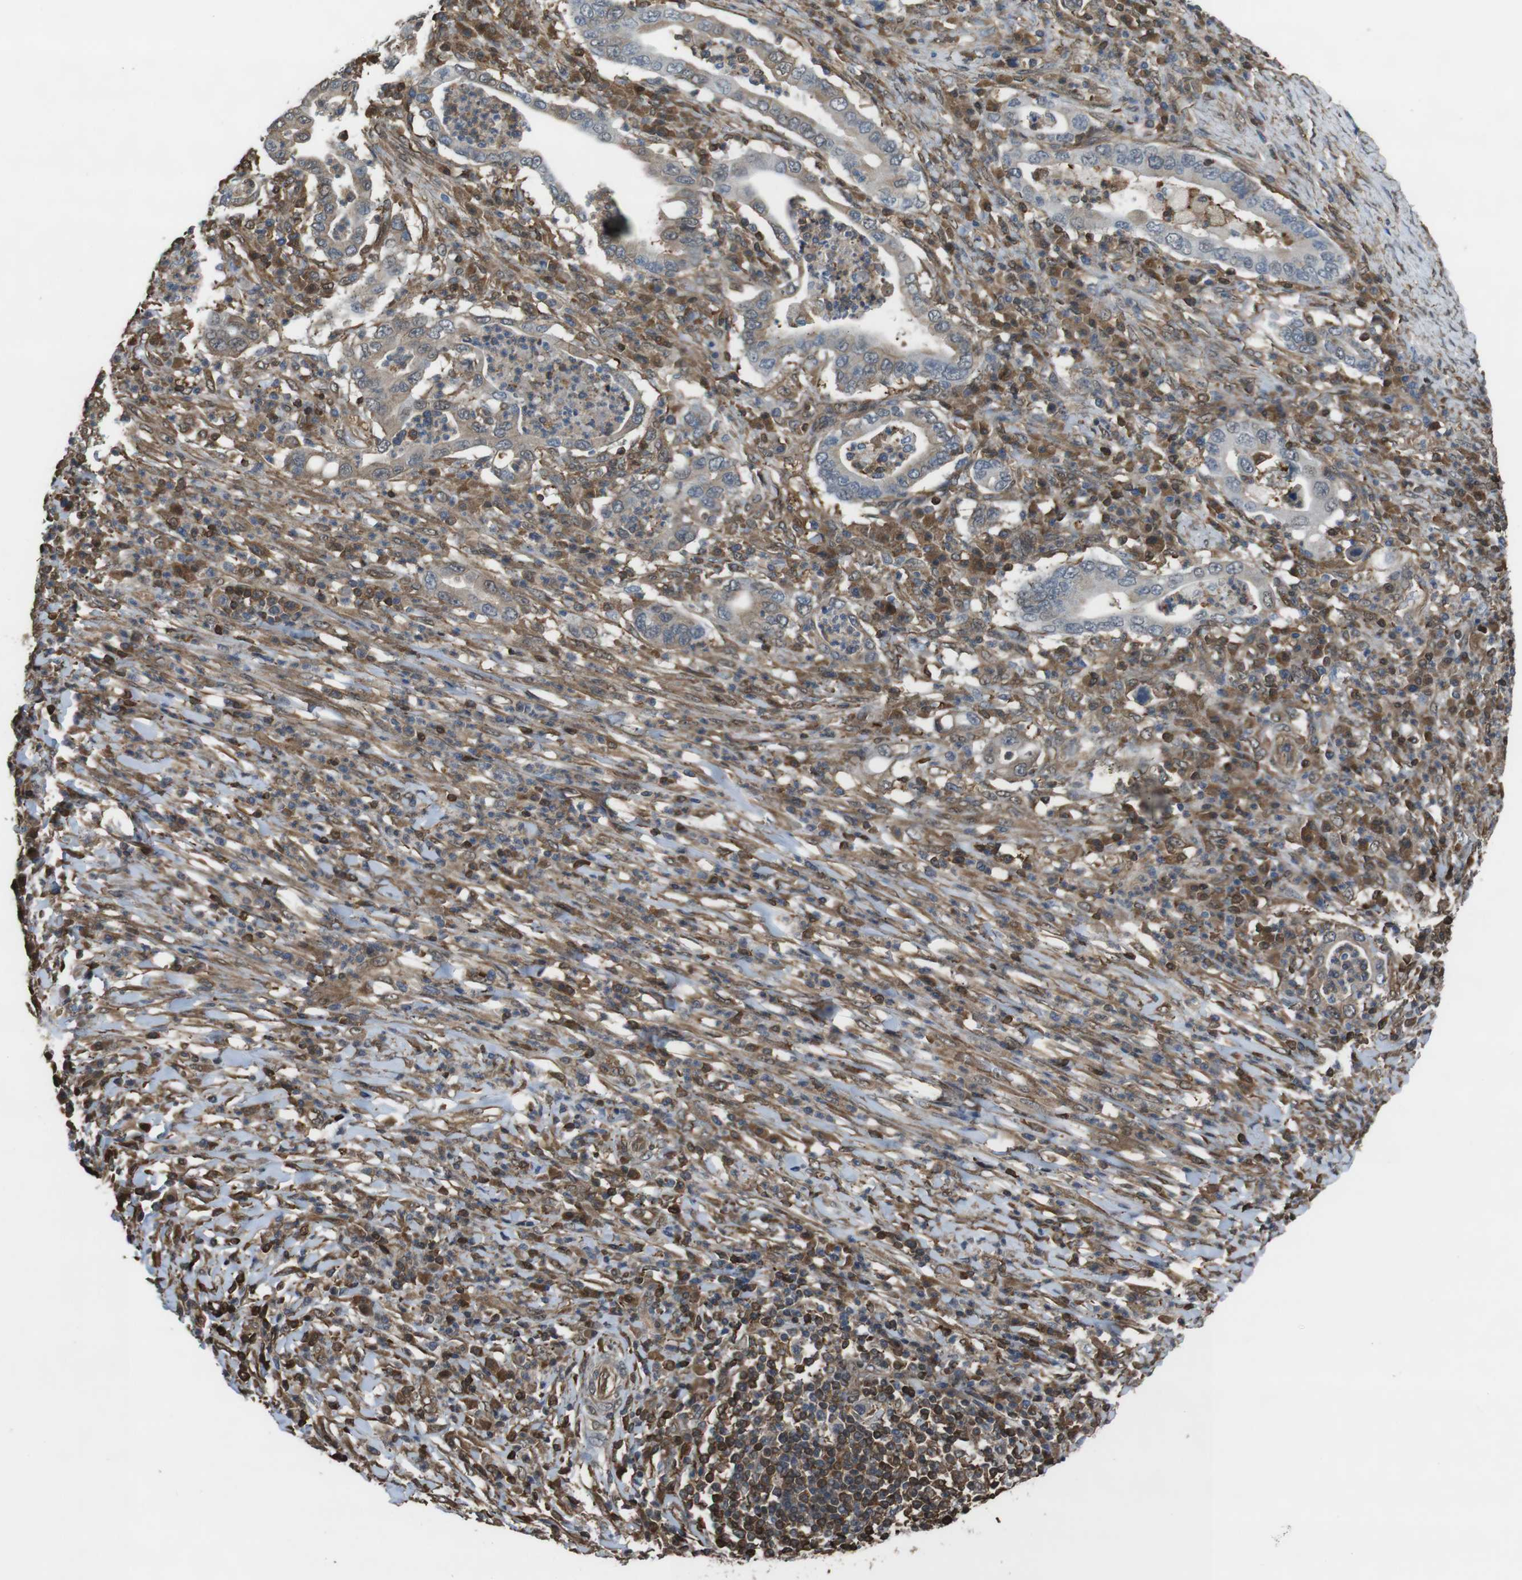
{"staining": {"intensity": "weak", "quantity": "25%-75%", "location": "cytoplasmic/membranous"}, "tissue": "stomach cancer", "cell_type": "Tumor cells", "image_type": "cancer", "snomed": [{"axis": "morphology", "description": "Normal tissue, NOS"}, {"axis": "morphology", "description": "Adenocarcinoma, NOS"}, {"axis": "topography", "description": "Esophagus"}, {"axis": "topography", "description": "Stomach, upper"}, {"axis": "topography", "description": "Peripheral nerve tissue"}], "caption": "The histopathology image shows a brown stain indicating the presence of a protein in the cytoplasmic/membranous of tumor cells in stomach cancer (adenocarcinoma).", "gene": "ARHGDIA", "patient": {"sex": "male", "age": 62}}